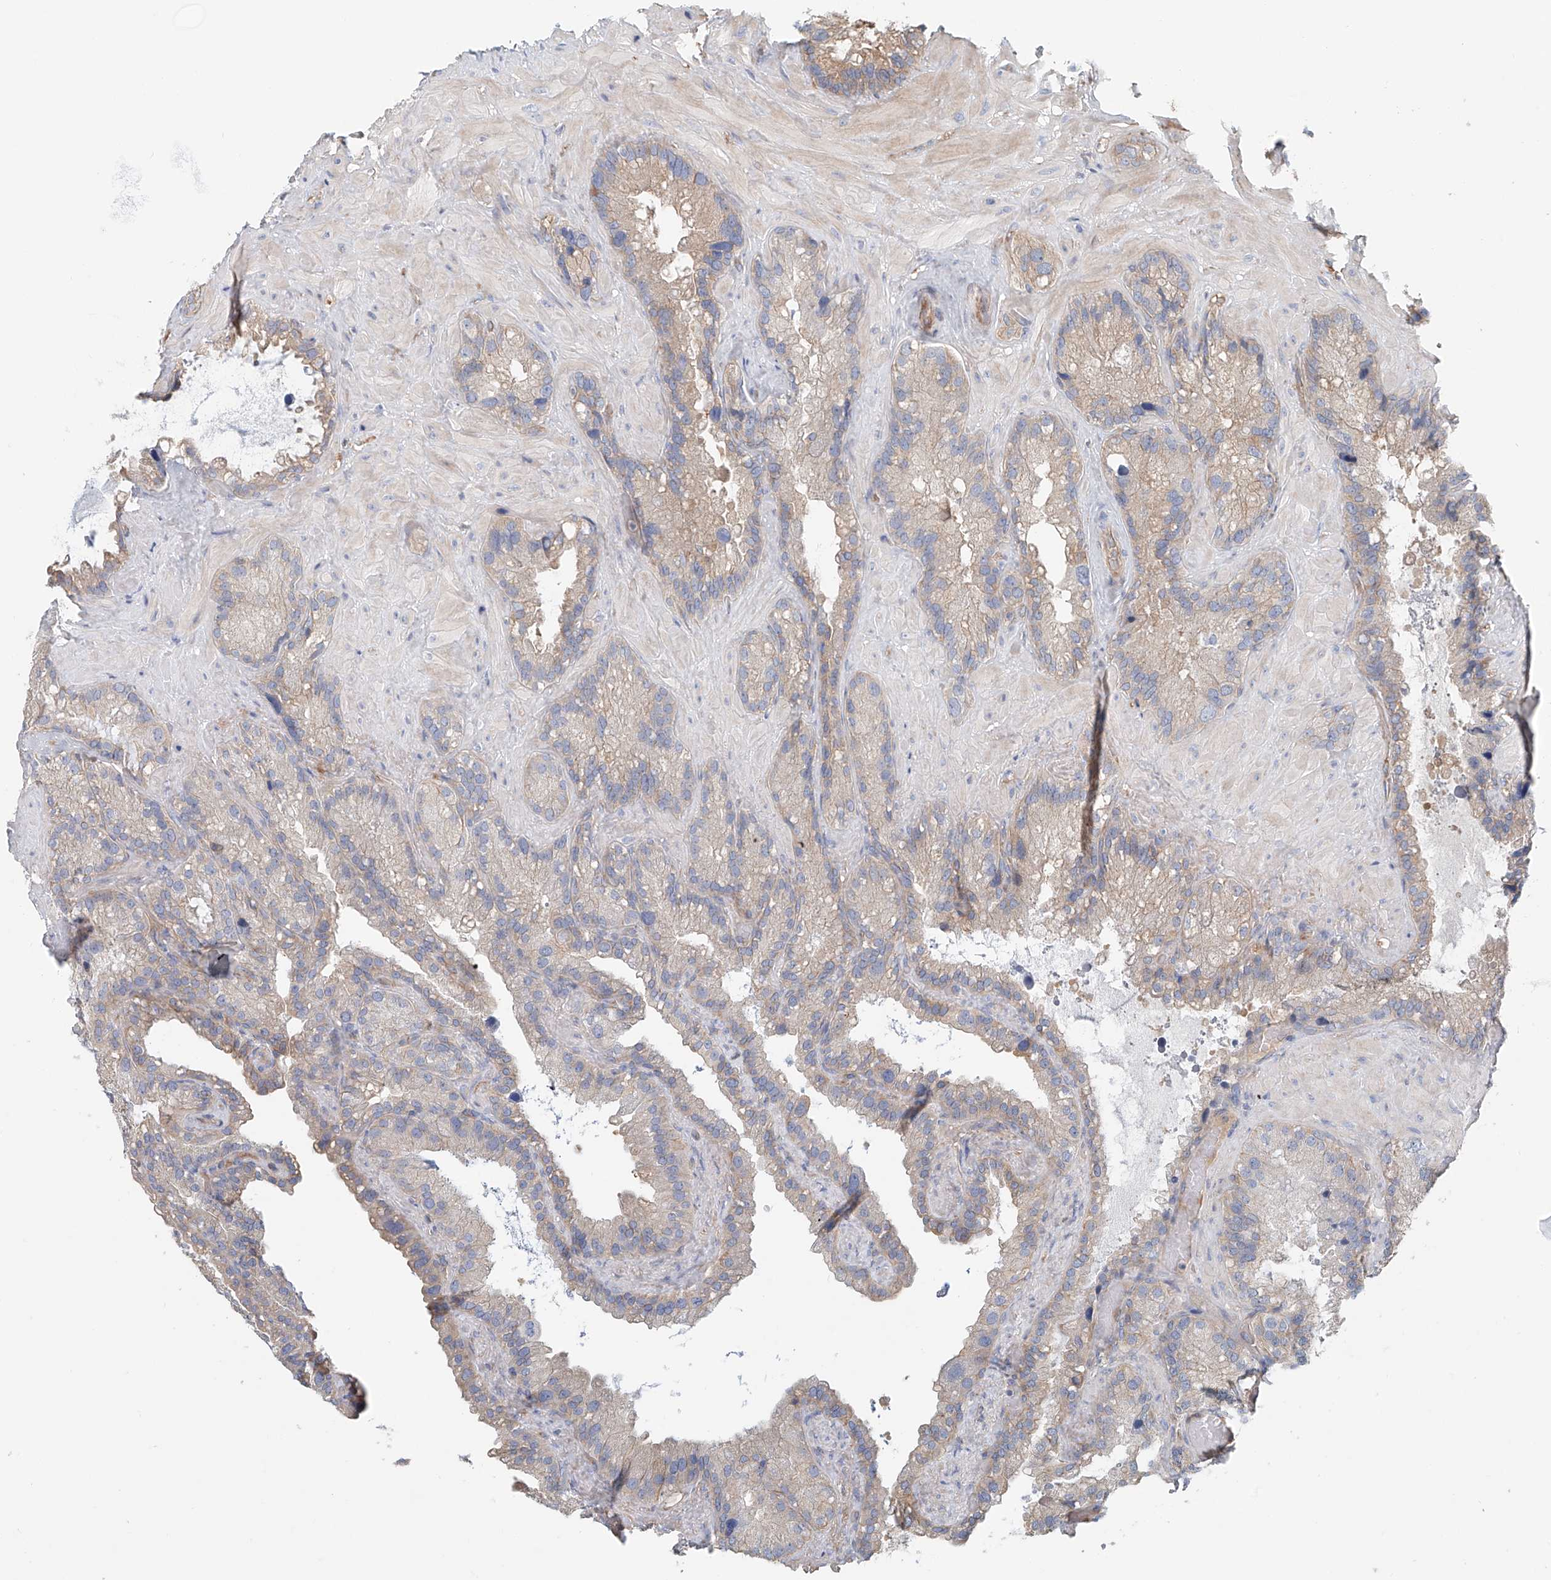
{"staining": {"intensity": "weak", "quantity": "<25%", "location": "cytoplasmic/membranous"}, "tissue": "seminal vesicle", "cell_type": "Glandular cells", "image_type": "normal", "snomed": [{"axis": "morphology", "description": "Normal tissue, NOS"}, {"axis": "topography", "description": "Prostate"}, {"axis": "topography", "description": "Seminal veicle"}], "caption": "Seminal vesicle was stained to show a protein in brown. There is no significant positivity in glandular cells. (Stains: DAB (3,3'-diaminobenzidine) immunohistochemistry with hematoxylin counter stain, Microscopy: brightfield microscopy at high magnification).", "gene": "FRYL", "patient": {"sex": "male", "age": 68}}